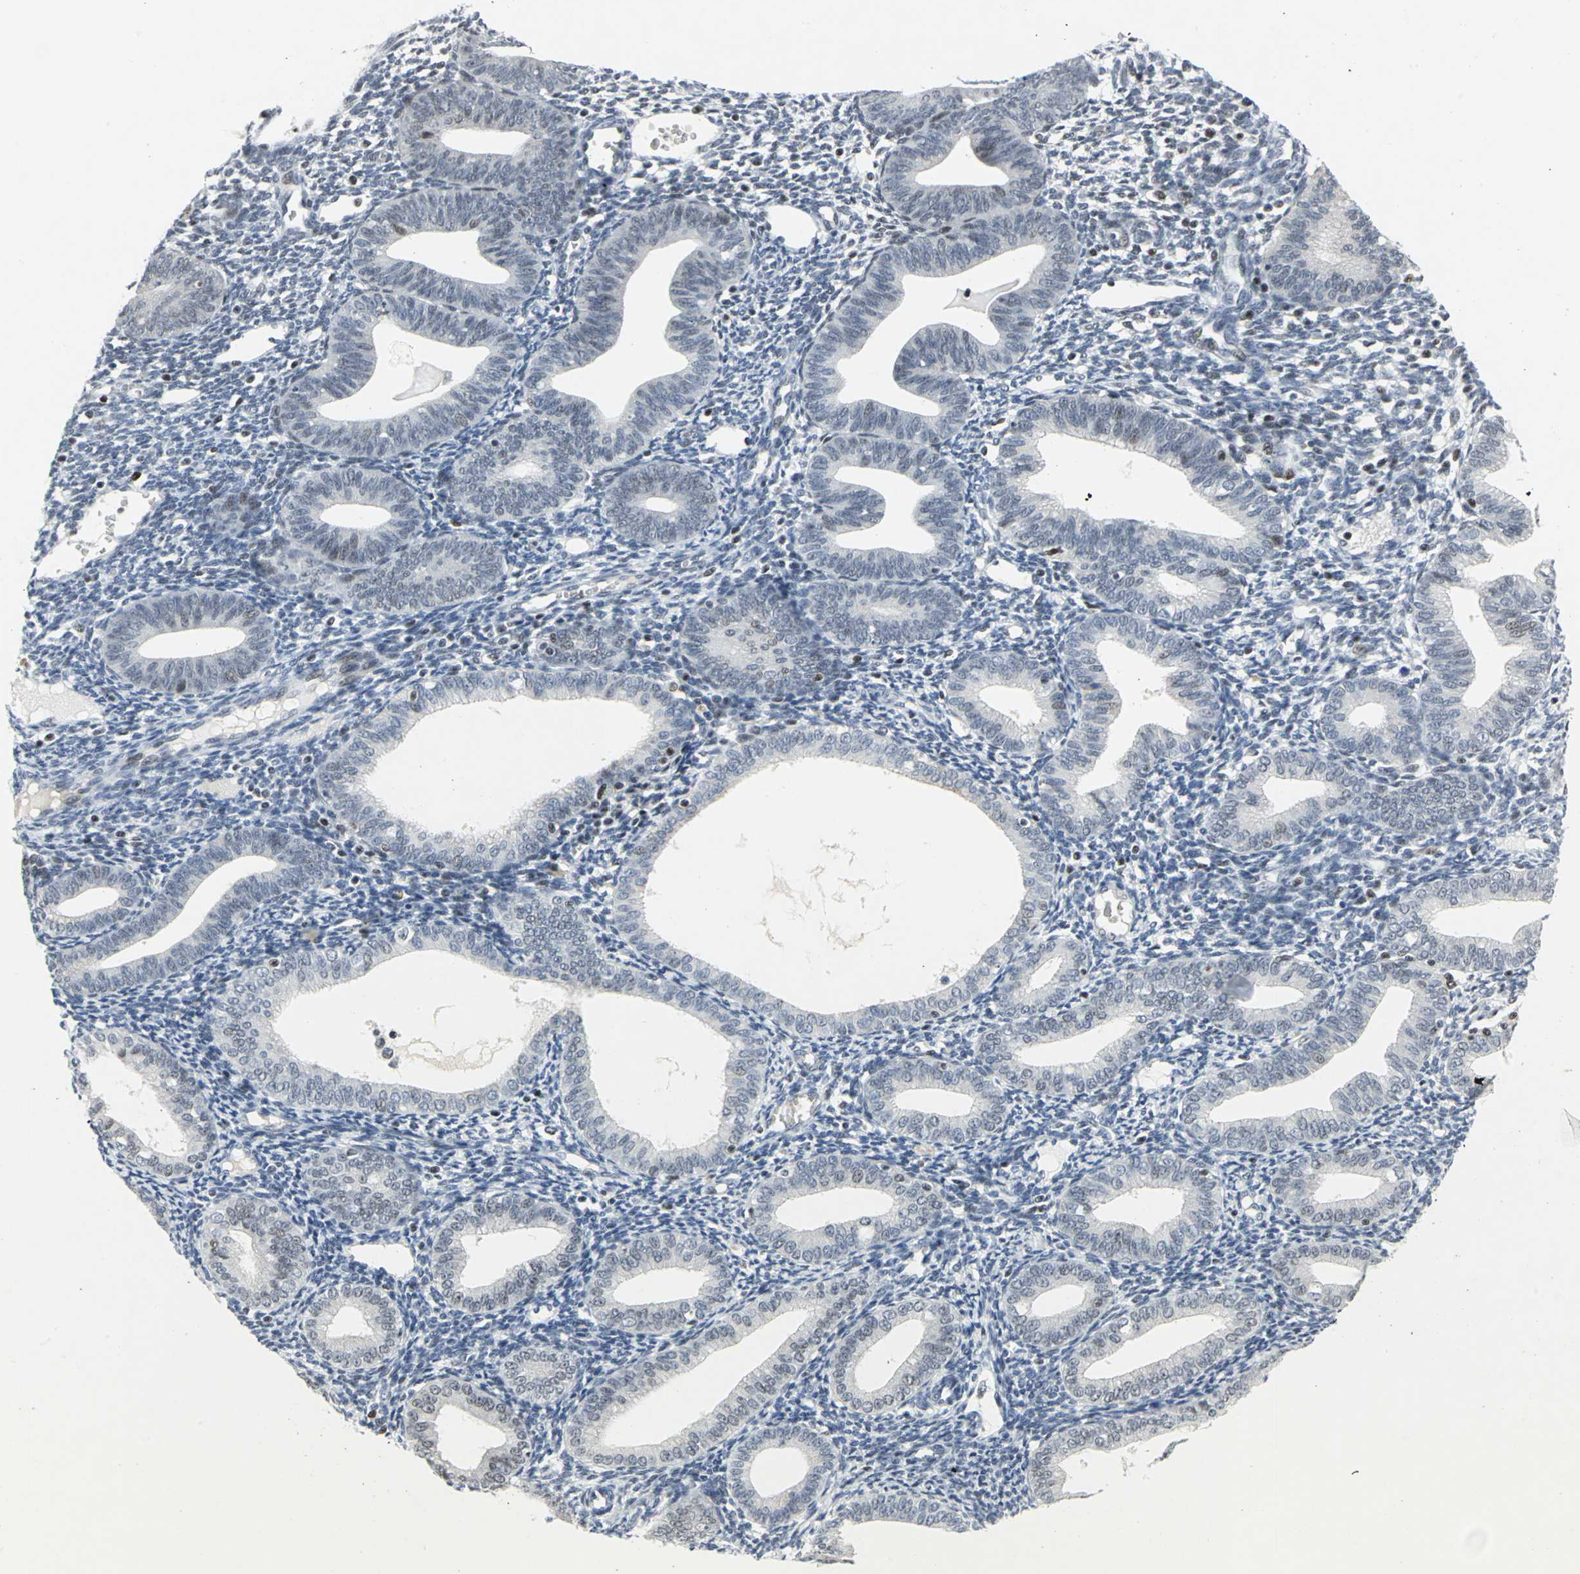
{"staining": {"intensity": "moderate", "quantity": "<25%", "location": "nuclear"}, "tissue": "endometrium", "cell_type": "Cells in endometrial stroma", "image_type": "normal", "snomed": [{"axis": "morphology", "description": "Normal tissue, NOS"}, {"axis": "topography", "description": "Endometrium"}], "caption": "The photomicrograph exhibits immunohistochemical staining of normal endometrium. There is moderate nuclear expression is present in approximately <25% of cells in endometrial stroma. (DAB IHC with brightfield microscopy, high magnification).", "gene": "RPA1", "patient": {"sex": "female", "age": 61}}